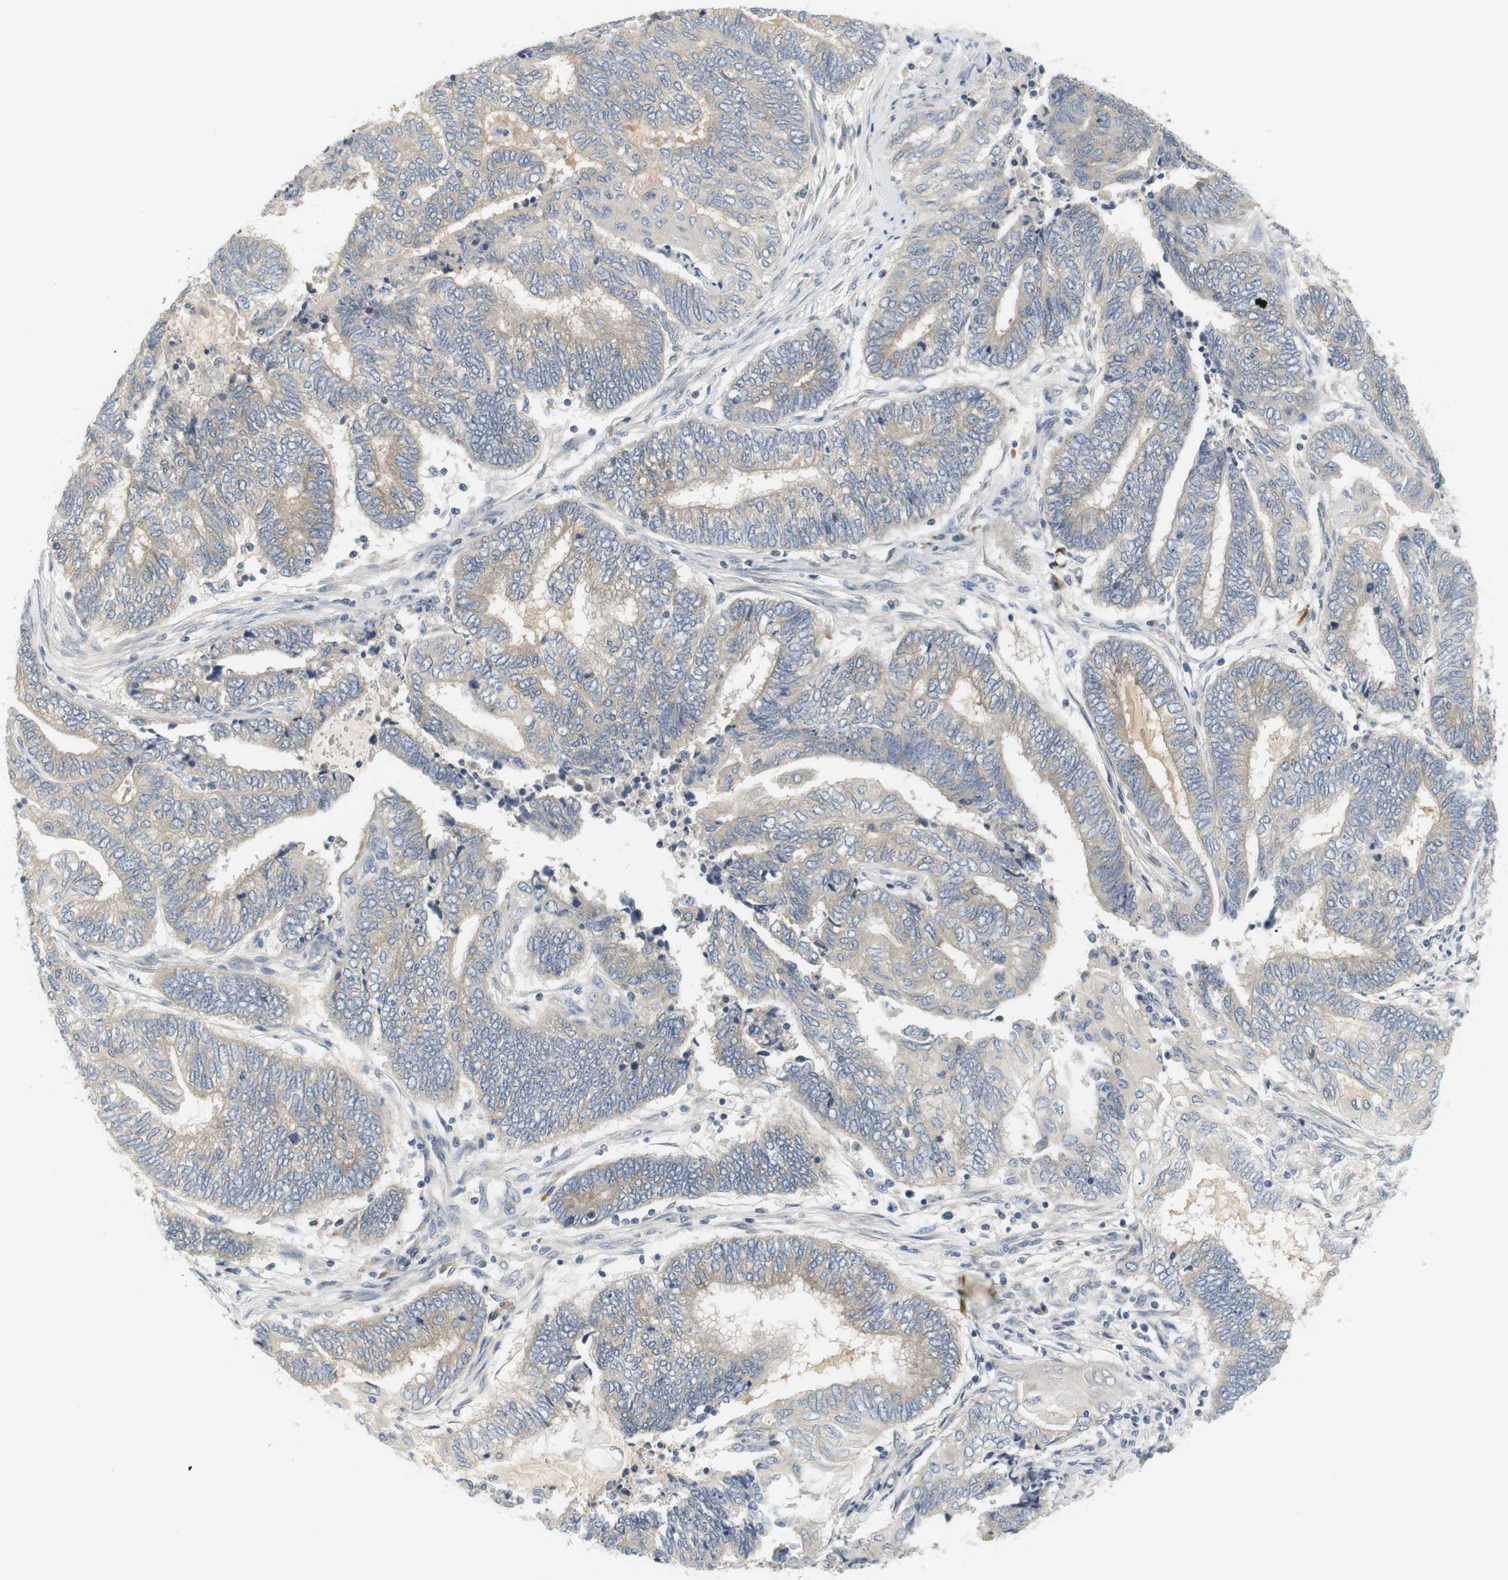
{"staining": {"intensity": "weak", "quantity": "<25%", "location": "cytoplasmic/membranous"}, "tissue": "endometrial cancer", "cell_type": "Tumor cells", "image_type": "cancer", "snomed": [{"axis": "morphology", "description": "Adenocarcinoma, NOS"}, {"axis": "topography", "description": "Uterus"}, {"axis": "topography", "description": "Endometrium"}], "caption": "Endometrial cancer (adenocarcinoma) stained for a protein using immunohistochemistry reveals no staining tumor cells.", "gene": "EVA1C", "patient": {"sex": "female", "age": 70}}